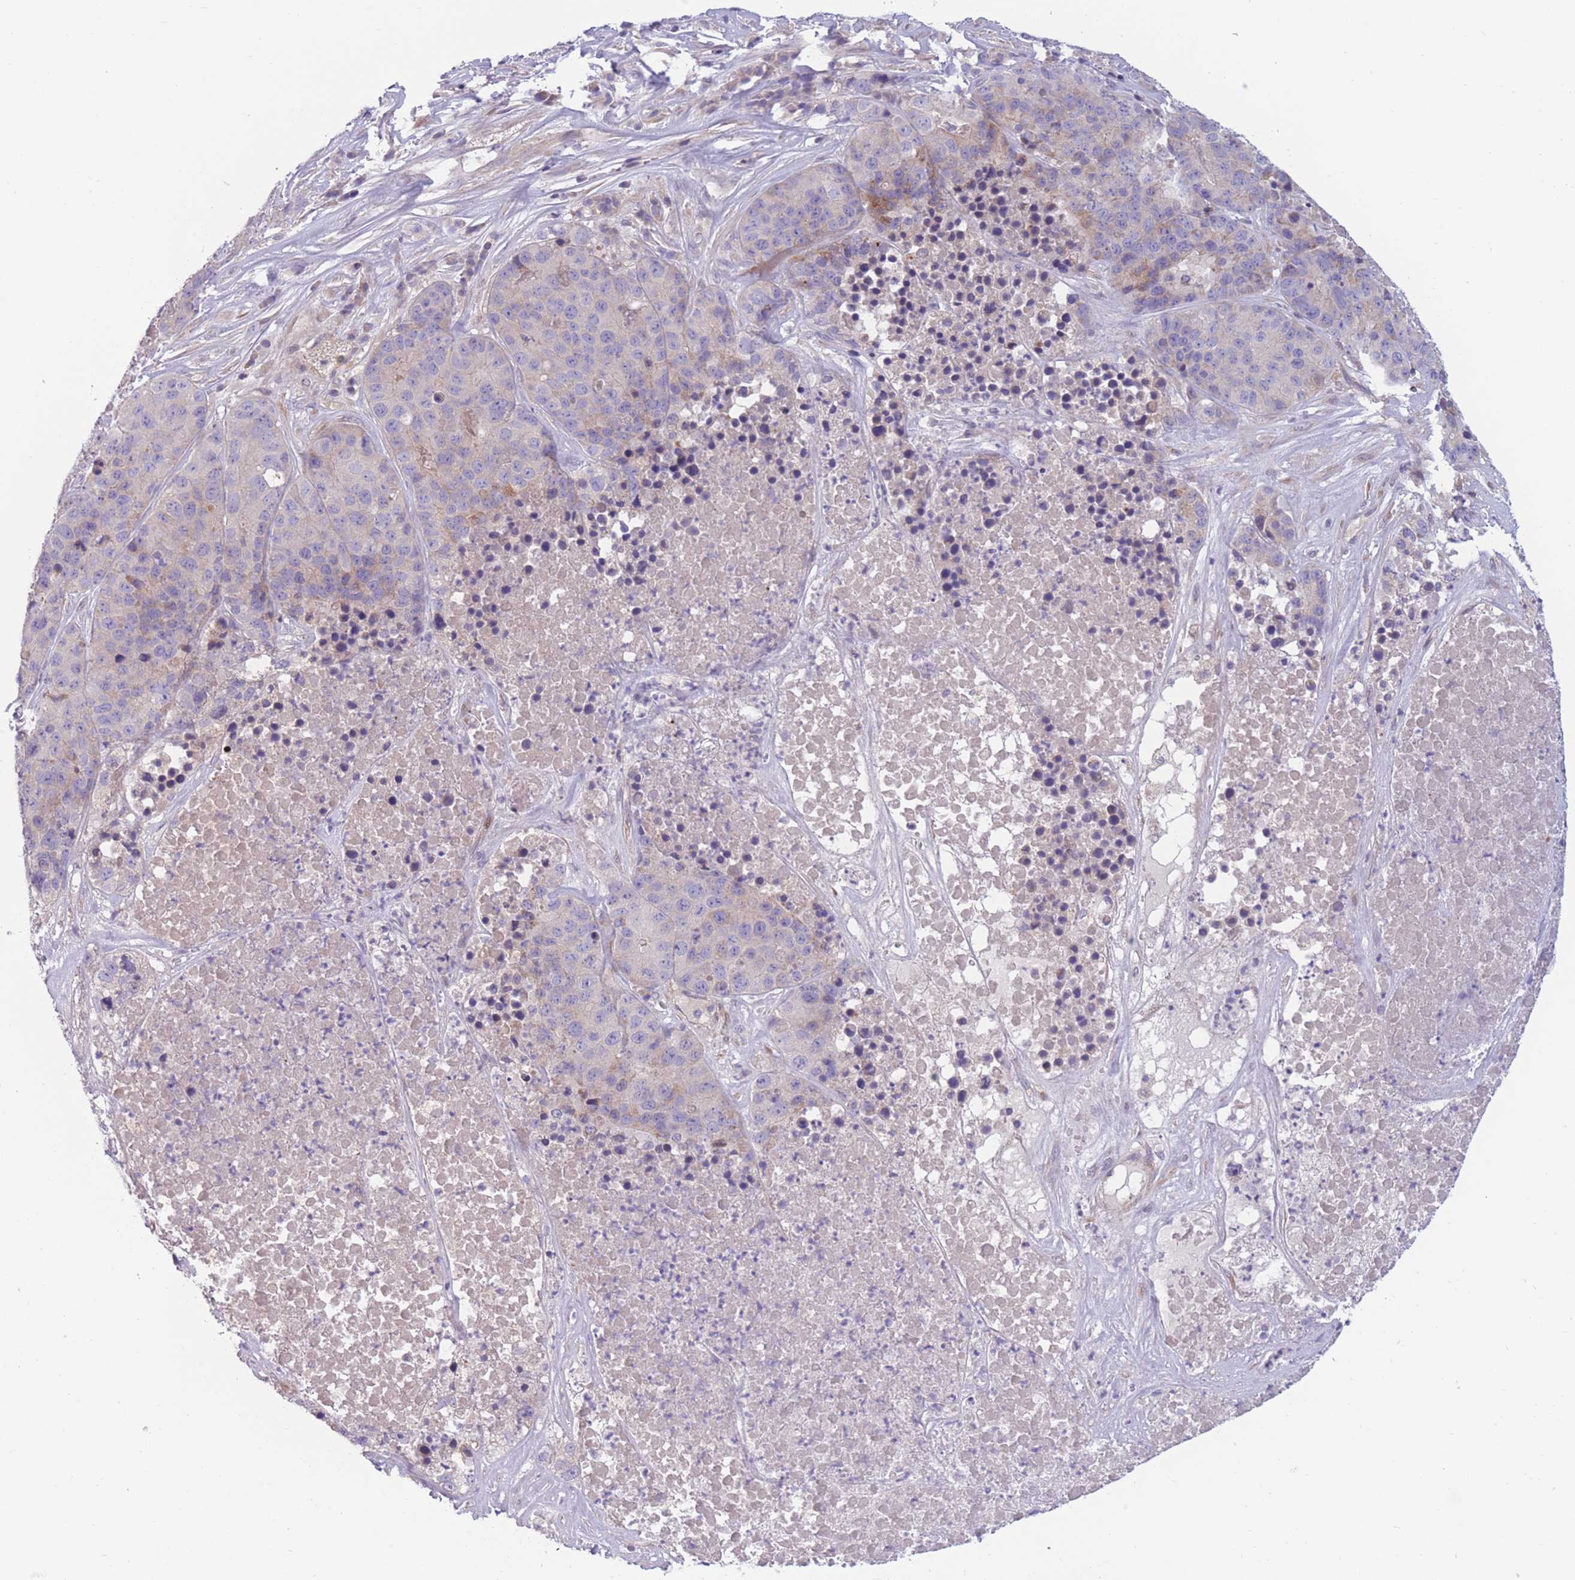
{"staining": {"intensity": "negative", "quantity": "none", "location": "none"}, "tissue": "stomach cancer", "cell_type": "Tumor cells", "image_type": "cancer", "snomed": [{"axis": "morphology", "description": "Adenocarcinoma, NOS"}, {"axis": "topography", "description": "Stomach"}], "caption": "Immunohistochemistry photomicrograph of human stomach adenocarcinoma stained for a protein (brown), which reveals no expression in tumor cells. (Brightfield microscopy of DAB (3,3'-diaminobenzidine) immunohistochemistry at high magnification).", "gene": "PDE4A", "patient": {"sex": "male", "age": 71}}